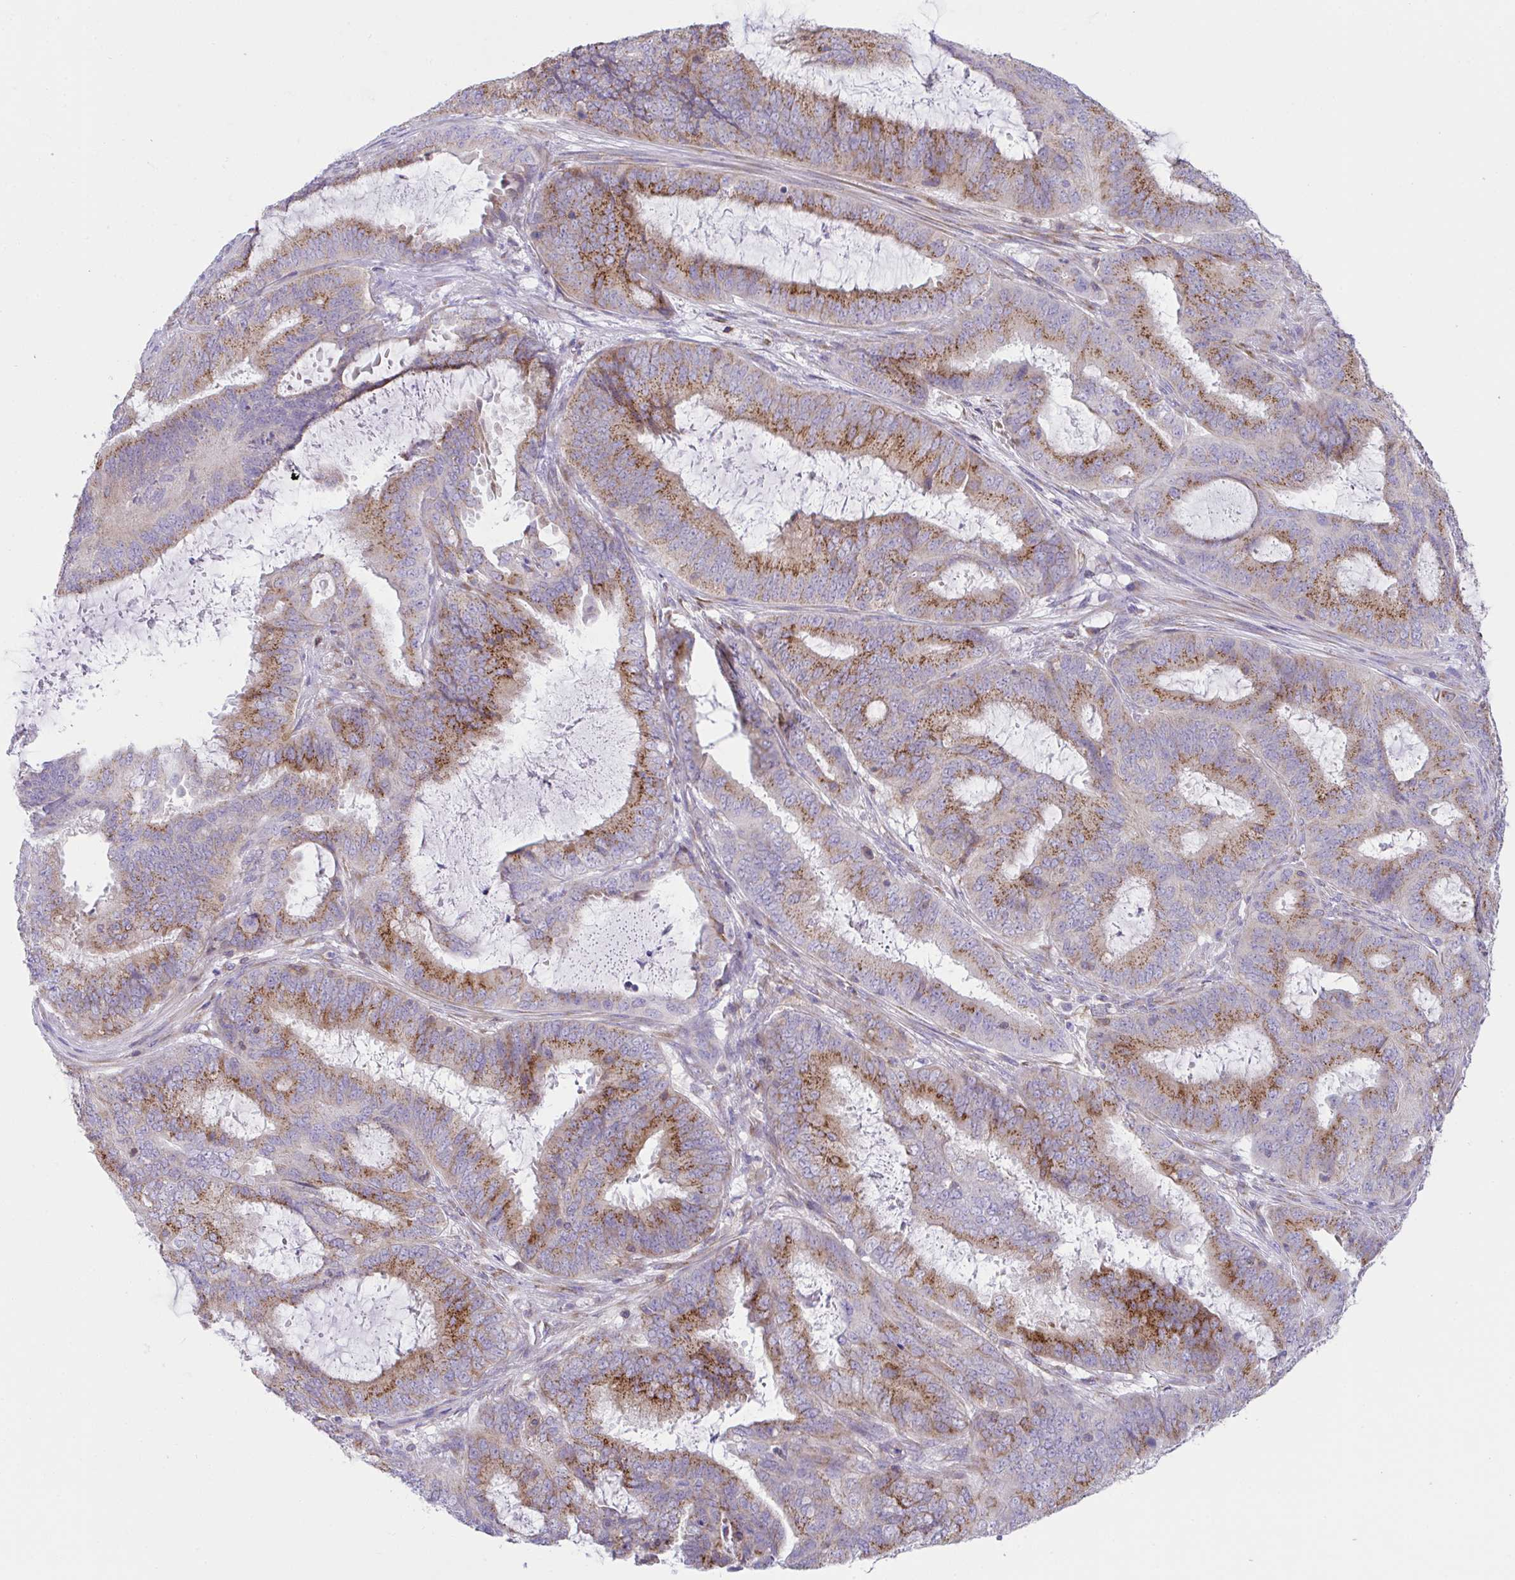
{"staining": {"intensity": "moderate", "quantity": "25%-75%", "location": "cytoplasmic/membranous"}, "tissue": "endometrial cancer", "cell_type": "Tumor cells", "image_type": "cancer", "snomed": [{"axis": "morphology", "description": "Adenocarcinoma, NOS"}, {"axis": "topography", "description": "Endometrium"}], "caption": "Endometrial adenocarcinoma stained for a protein (brown) reveals moderate cytoplasmic/membranous positive expression in about 25%-75% of tumor cells.", "gene": "MIA3", "patient": {"sex": "female", "age": 51}}